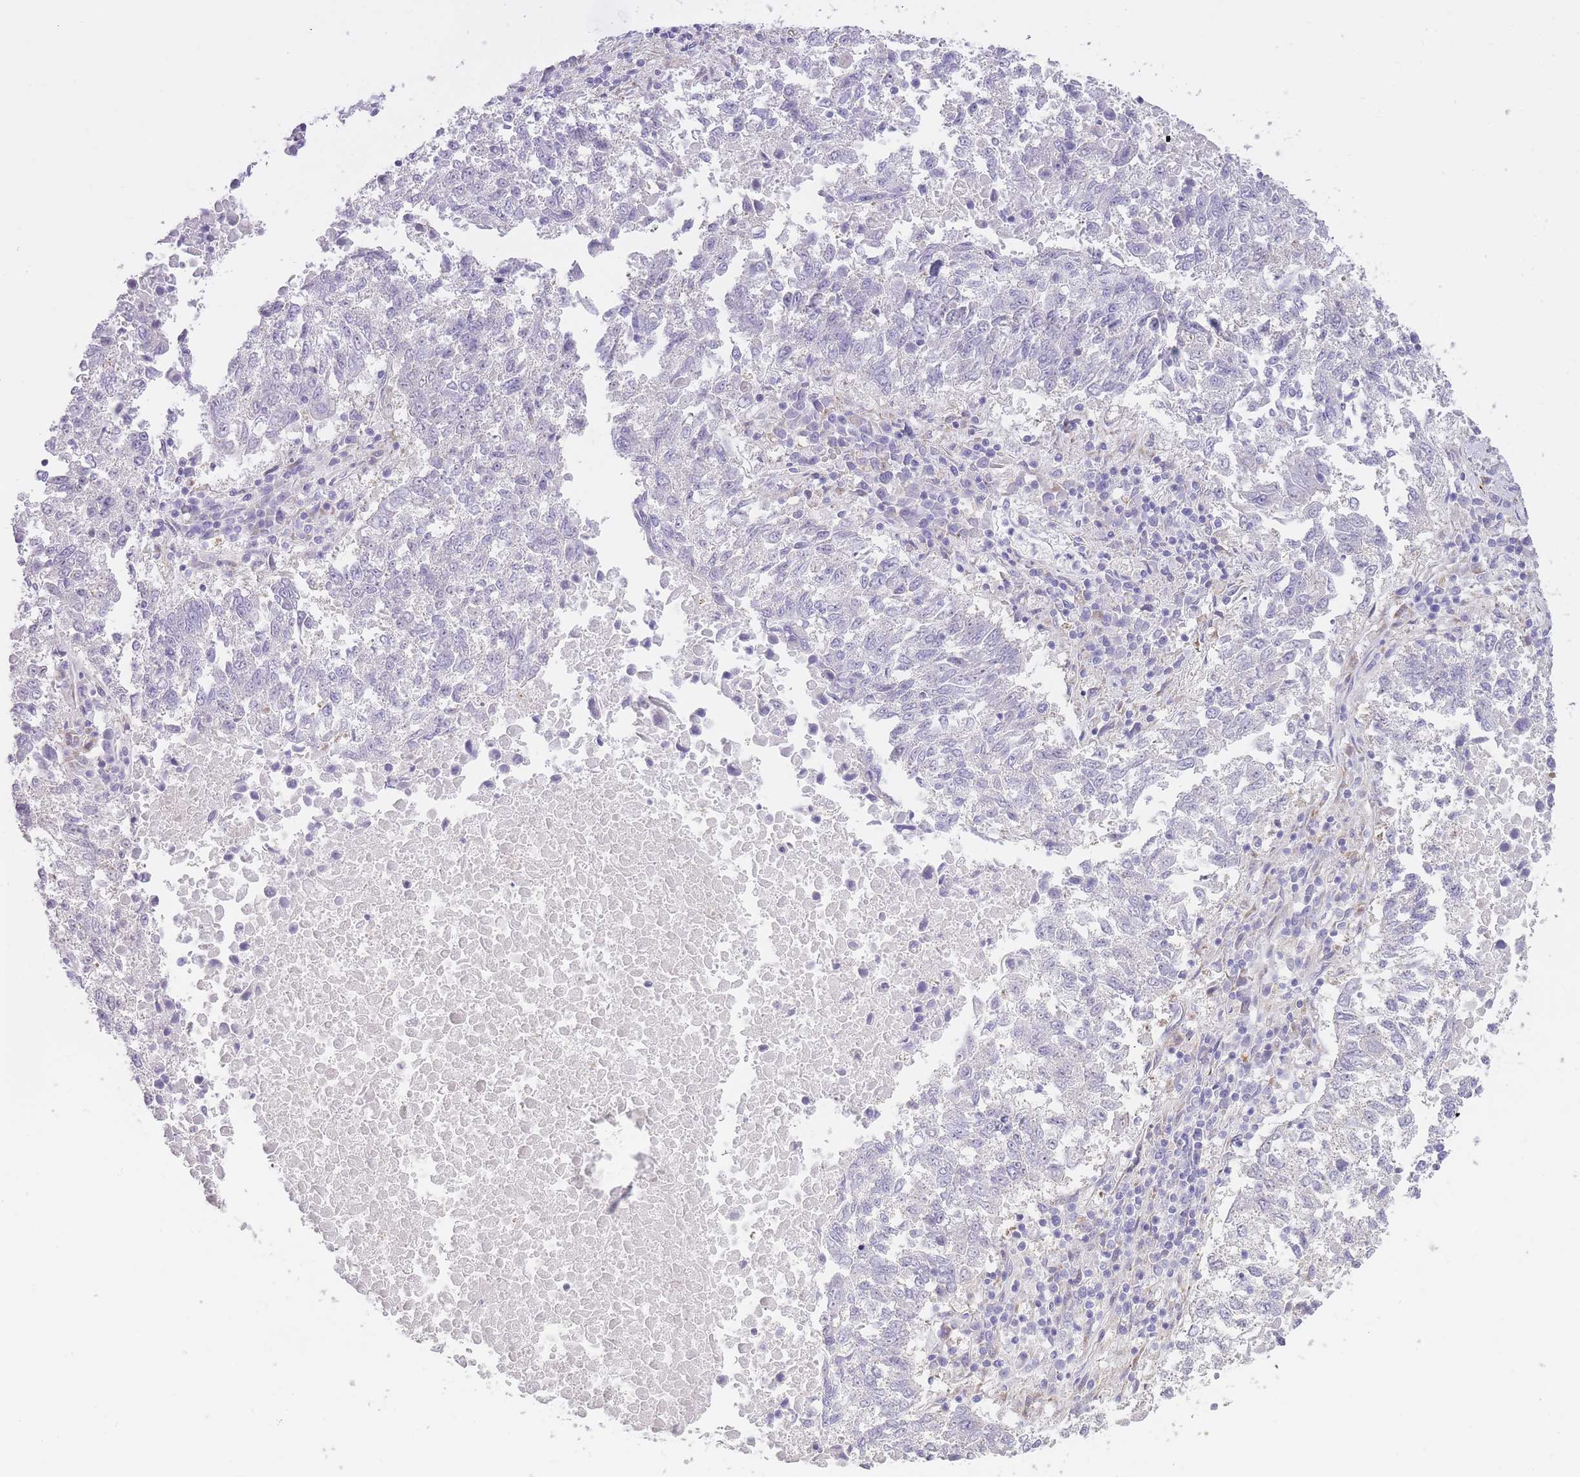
{"staining": {"intensity": "negative", "quantity": "none", "location": "none"}, "tissue": "lung cancer", "cell_type": "Tumor cells", "image_type": "cancer", "snomed": [{"axis": "morphology", "description": "Squamous cell carcinoma, NOS"}, {"axis": "topography", "description": "Lung"}], "caption": "Immunohistochemistry micrograph of neoplastic tissue: lung cancer stained with DAB shows no significant protein staining in tumor cells.", "gene": "IMPG1", "patient": {"sex": "male", "age": 73}}